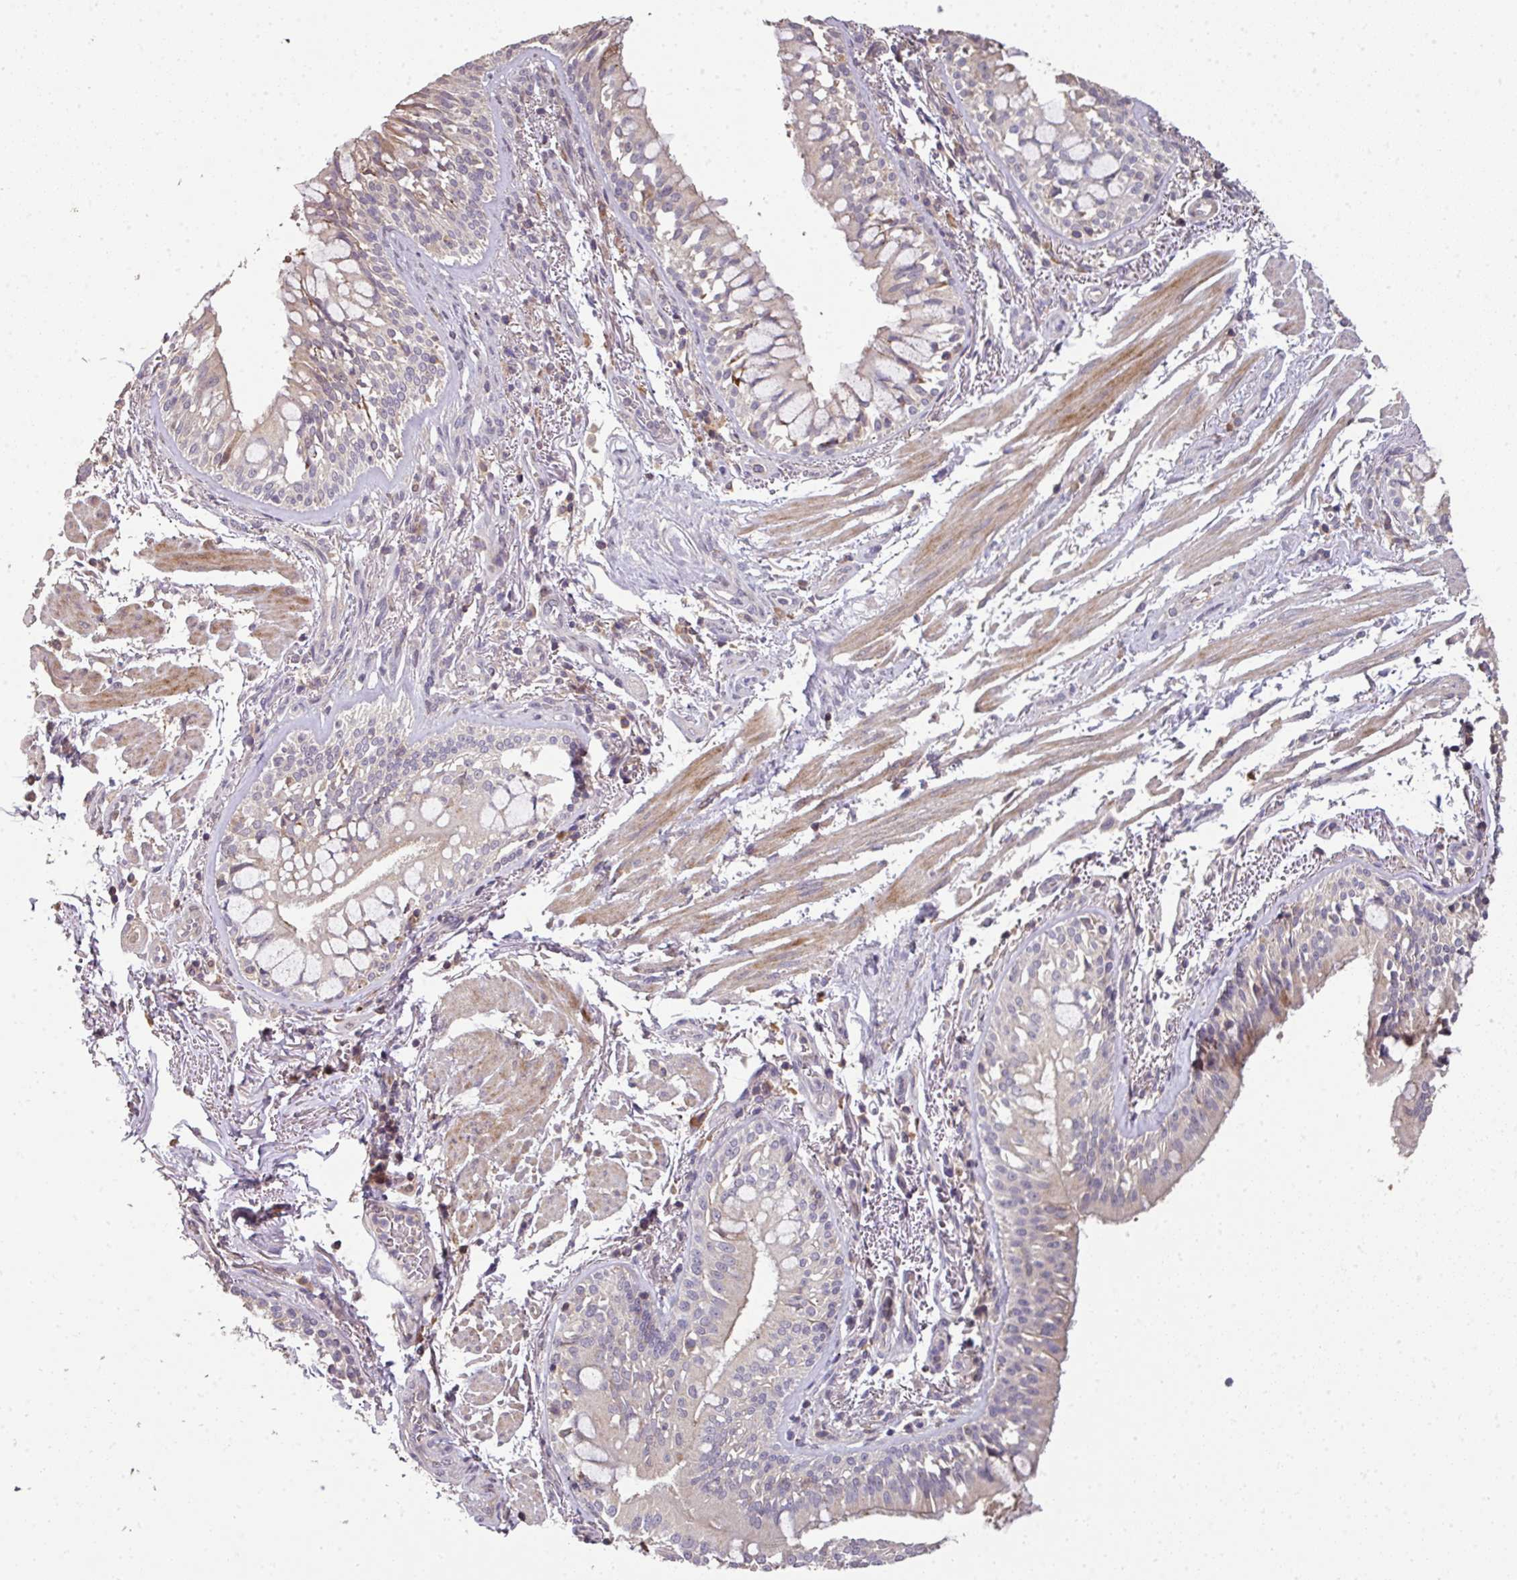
{"staining": {"intensity": "moderate", "quantity": "<25%", "location": "cytoplasmic/membranous"}, "tissue": "bronchus", "cell_type": "Respiratory epithelial cells", "image_type": "normal", "snomed": [{"axis": "morphology", "description": "Normal tissue, NOS"}, {"axis": "topography", "description": "Bronchus"}], "caption": "Respiratory epithelial cells reveal low levels of moderate cytoplasmic/membranous staining in approximately <25% of cells in benign bronchus.", "gene": "SPCS3", "patient": {"sex": "male", "age": 70}}